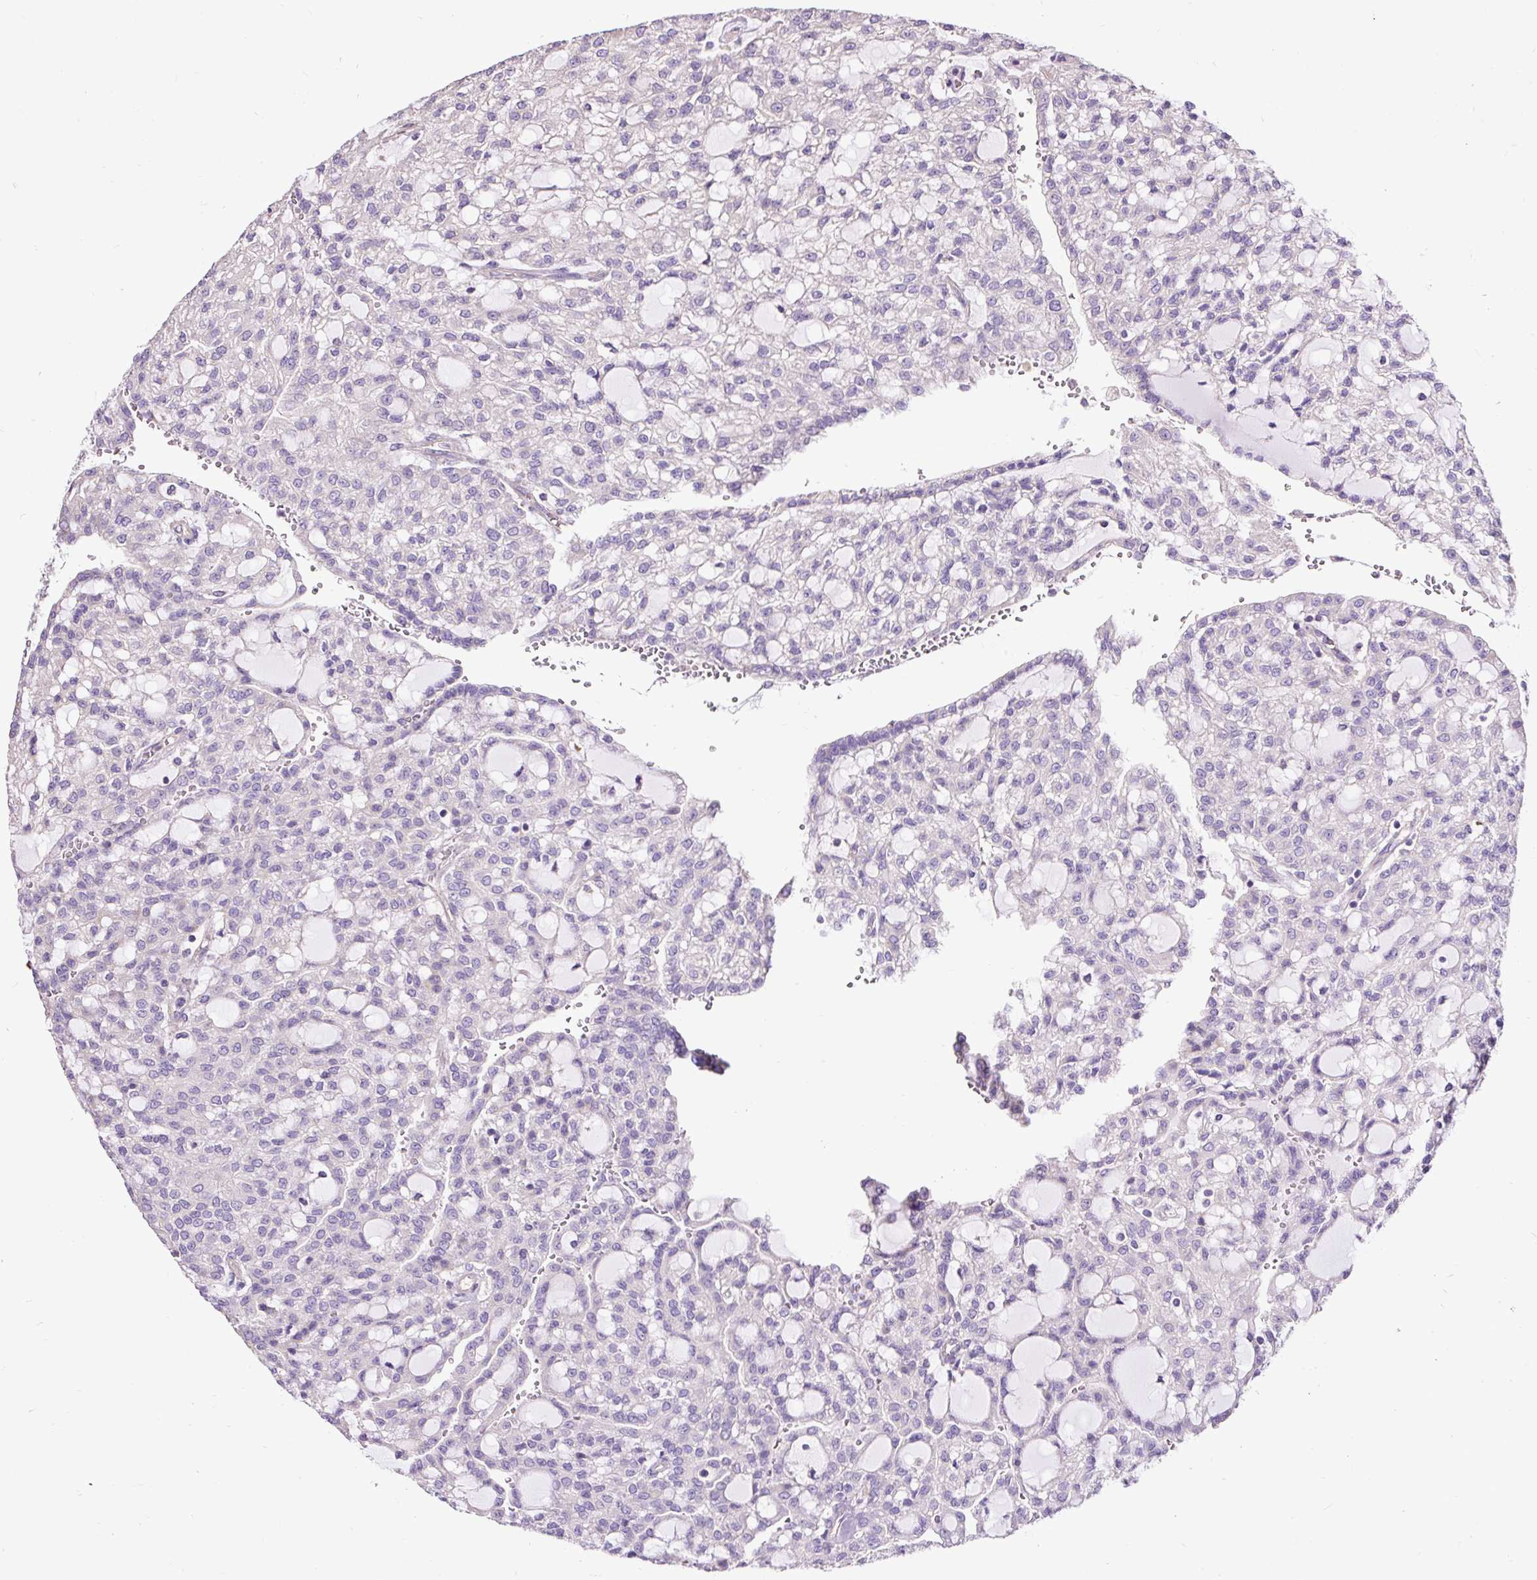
{"staining": {"intensity": "negative", "quantity": "none", "location": "none"}, "tissue": "renal cancer", "cell_type": "Tumor cells", "image_type": "cancer", "snomed": [{"axis": "morphology", "description": "Adenocarcinoma, NOS"}, {"axis": "topography", "description": "Kidney"}], "caption": "Tumor cells are negative for brown protein staining in renal cancer (adenocarcinoma). Brightfield microscopy of immunohistochemistry stained with DAB (brown) and hematoxylin (blue), captured at high magnification.", "gene": "PDIA2", "patient": {"sex": "male", "age": 63}}